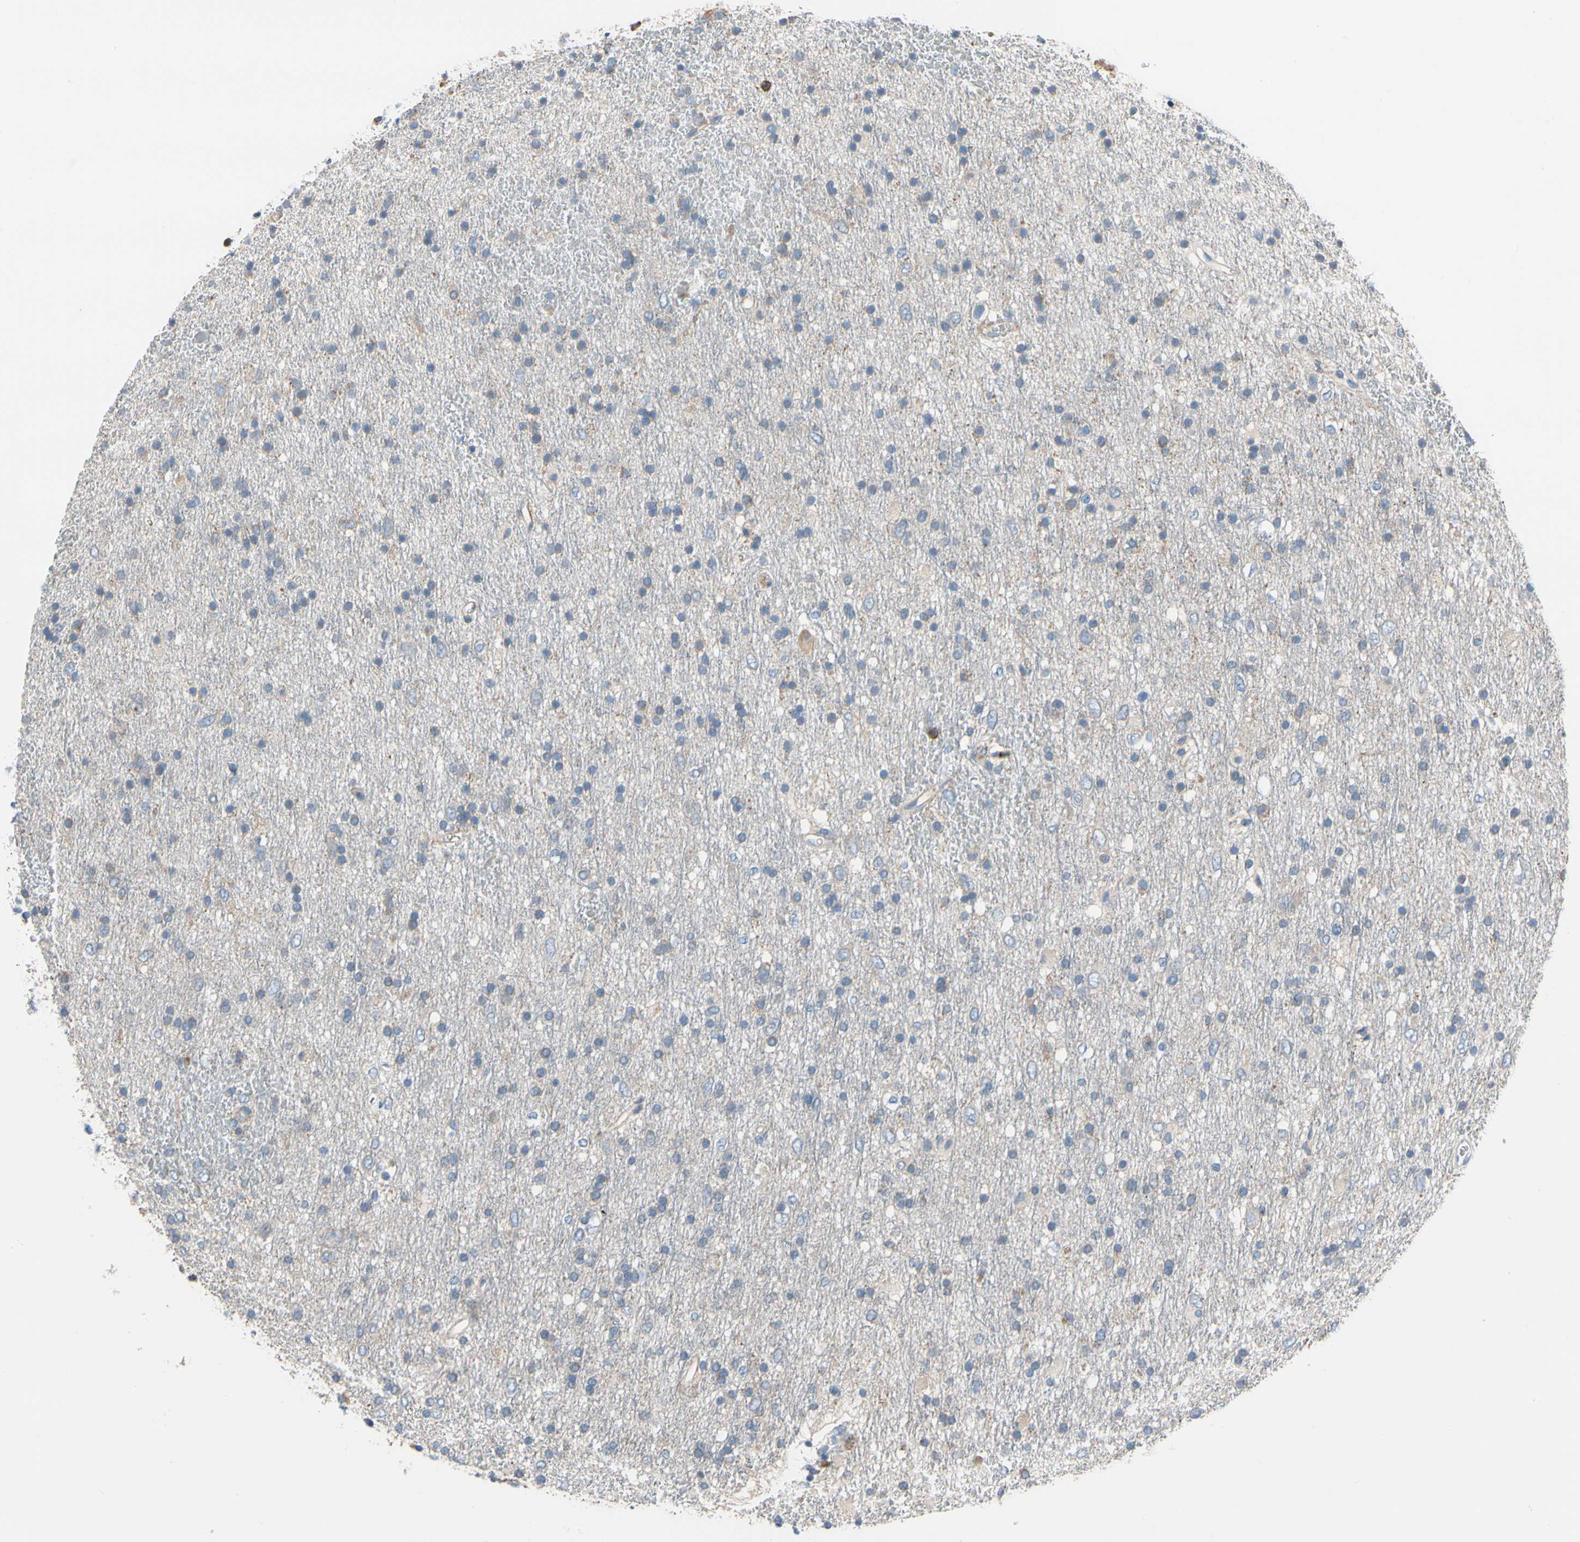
{"staining": {"intensity": "negative", "quantity": "none", "location": "none"}, "tissue": "glioma", "cell_type": "Tumor cells", "image_type": "cancer", "snomed": [{"axis": "morphology", "description": "Glioma, malignant, Low grade"}, {"axis": "topography", "description": "Brain"}], "caption": "Human malignant glioma (low-grade) stained for a protein using IHC shows no staining in tumor cells.", "gene": "HJURP", "patient": {"sex": "male", "age": 77}}